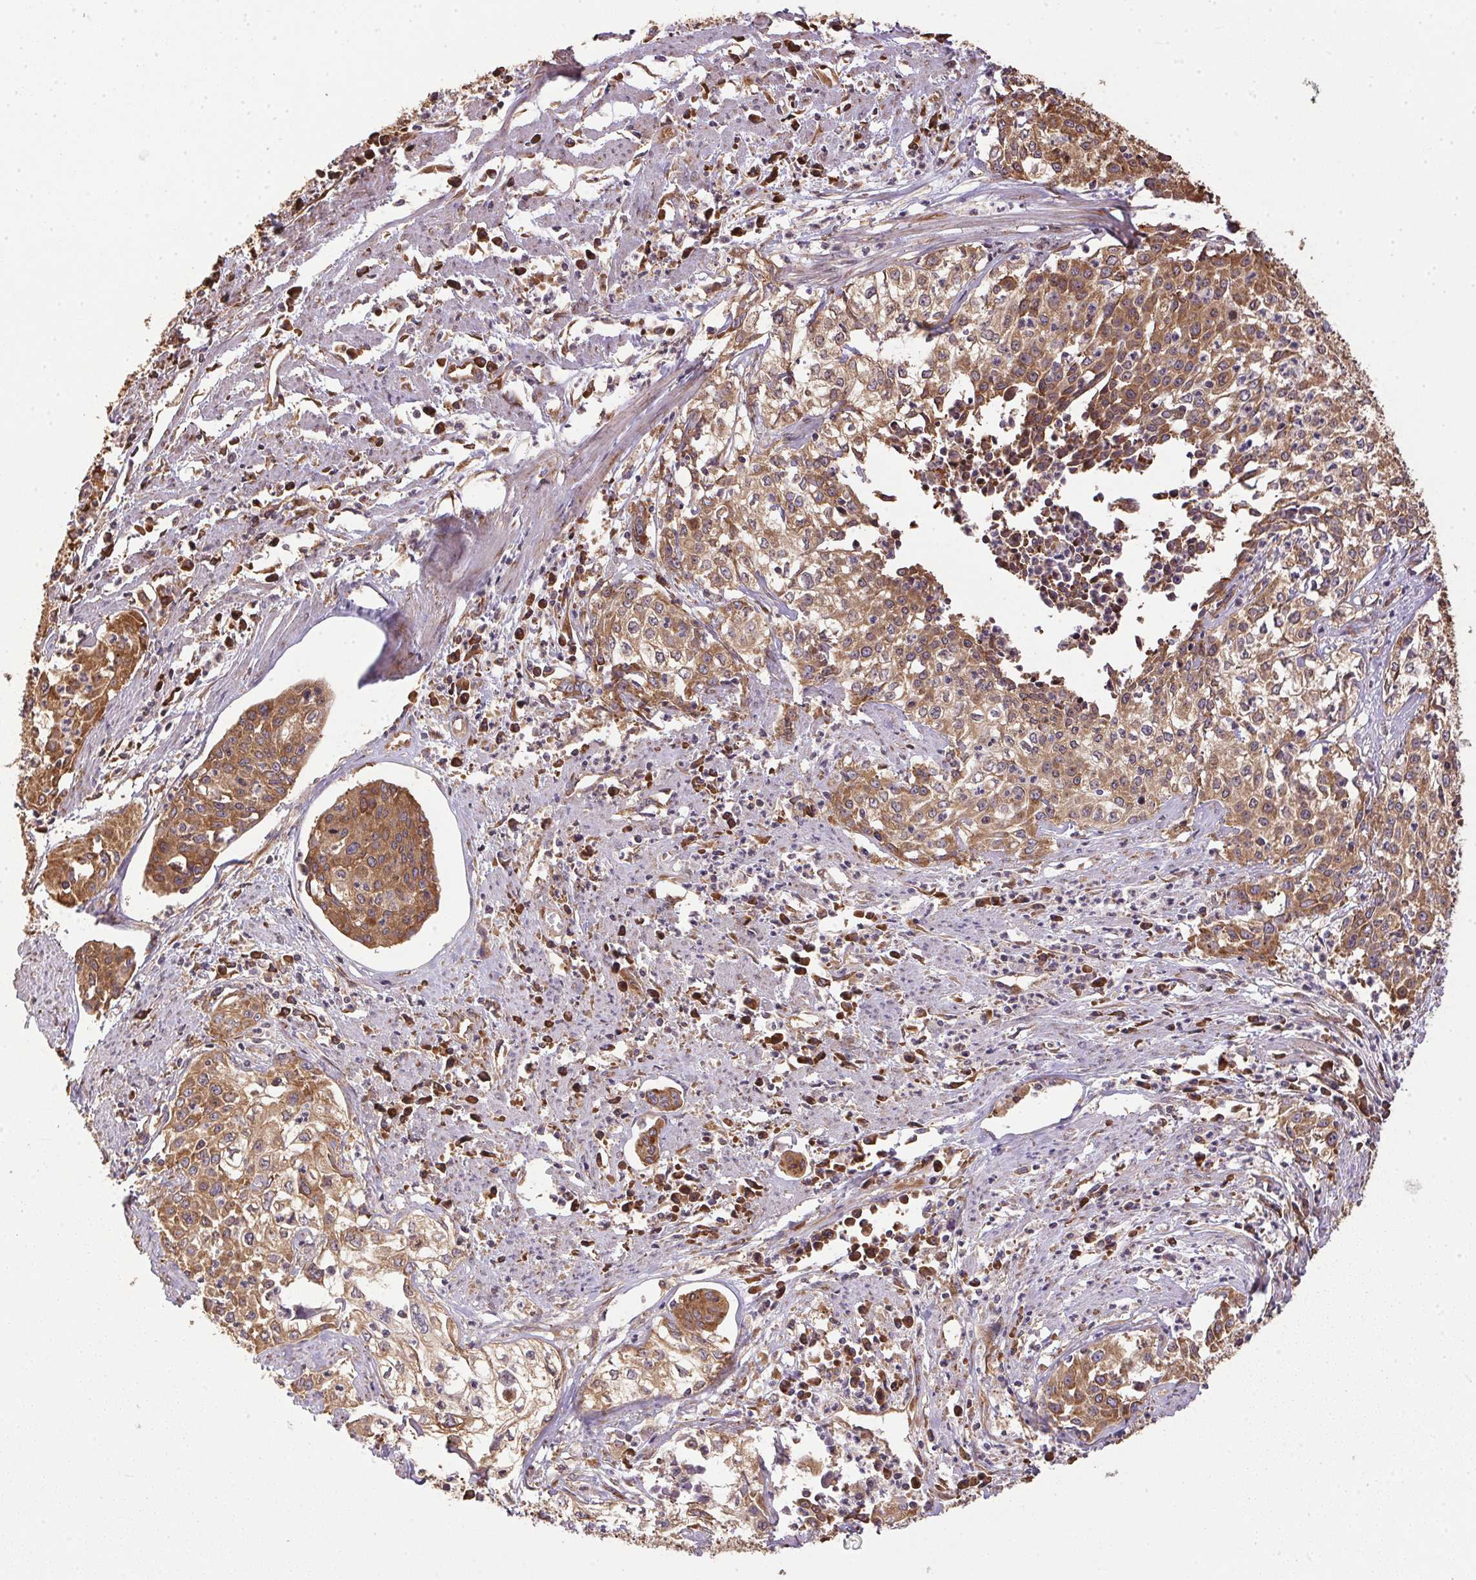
{"staining": {"intensity": "moderate", "quantity": ">75%", "location": "cytoplasmic/membranous"}, "tissue": "cervical cancer", "cell_type": "Tumor cells", "image_type": "cancer", "snomed": [{"axis": "morphology", "description": "Squamous cell carcinoma, NOS"}, {"axis": "topography", "description": "Cervix"}], "caption": "This histopathology image shows immunohistochemistry staining of cervical cancer, with medium moderate cytoplasmic/membranous staining in approximately >75% of tumor cells.", "gene": "EIF2S1", "patient": {"sex": "female", "age": 39}}